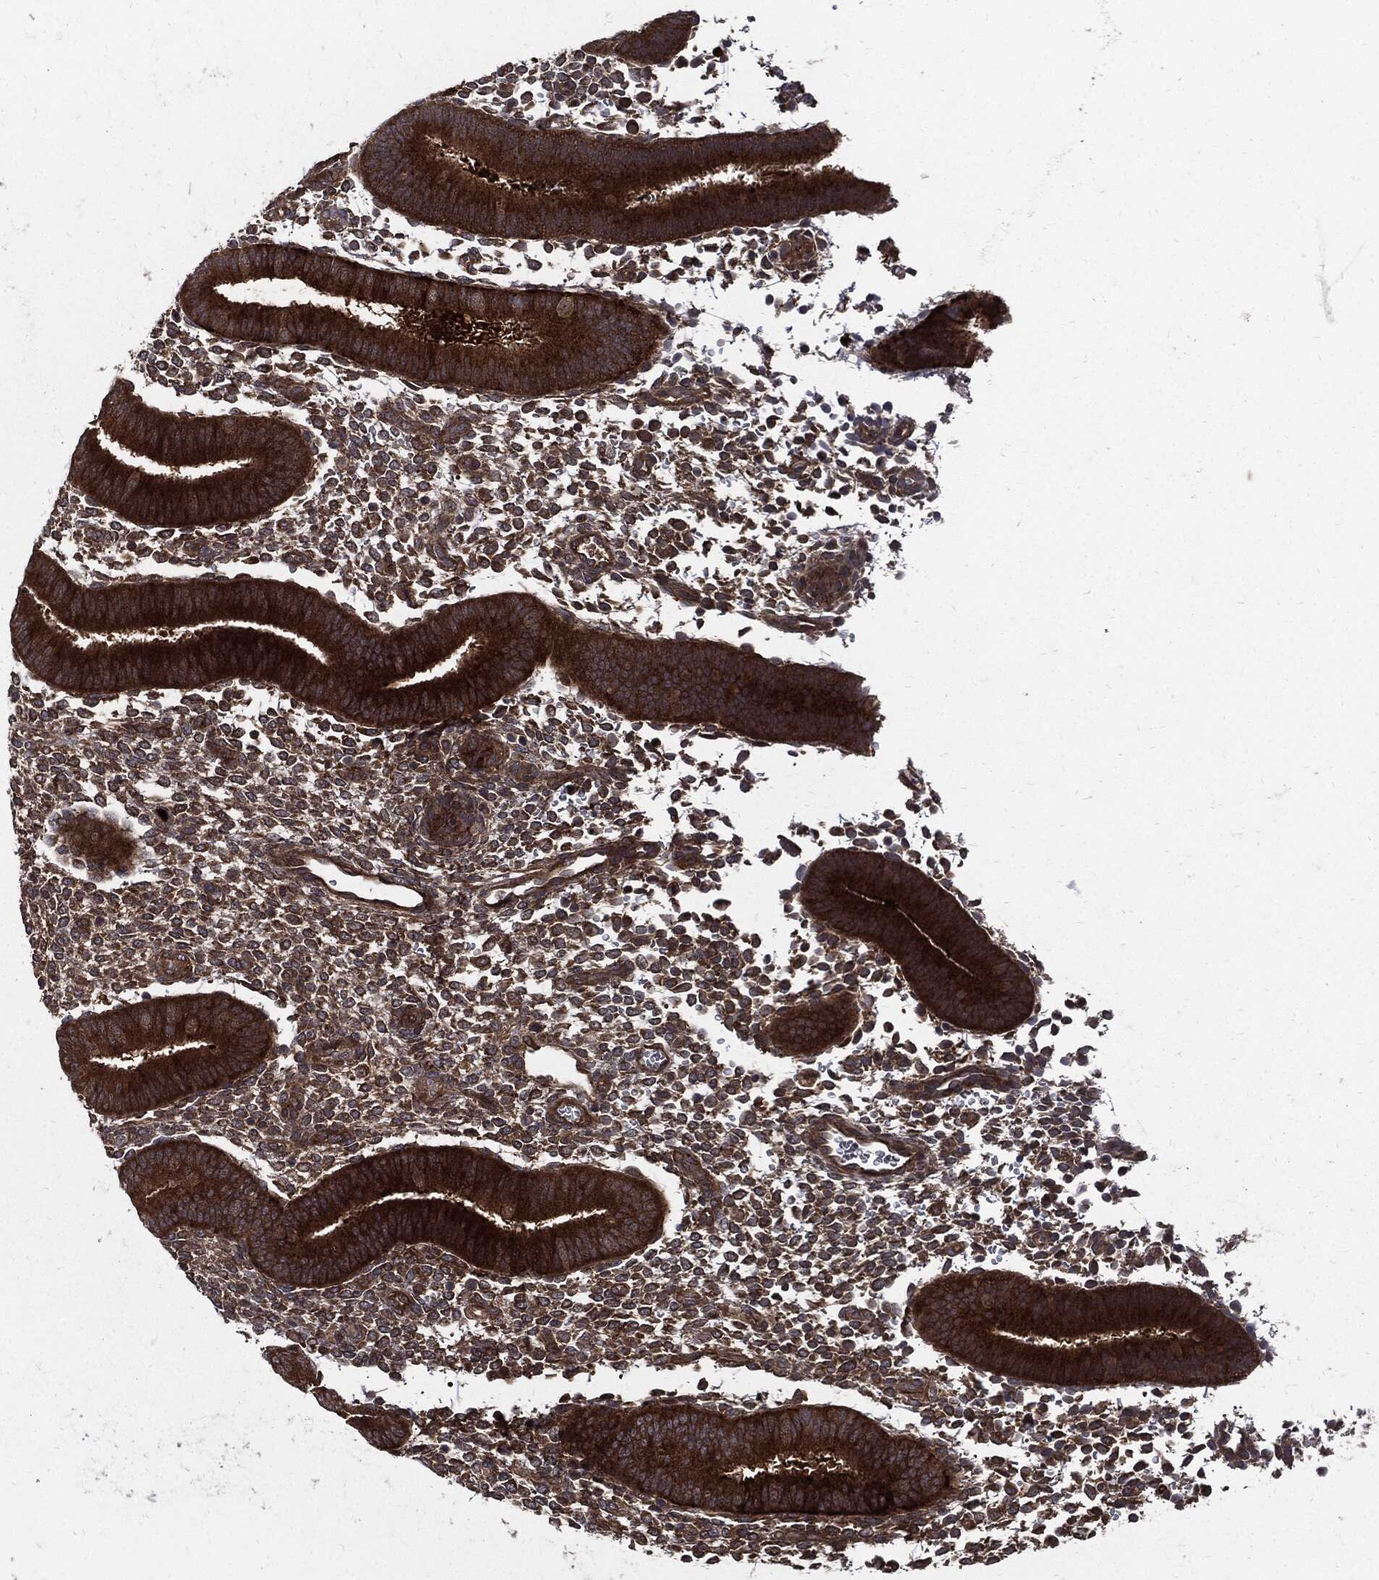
{"staining": {"intensity": "moderate", "quantity": "25%-75%", "location": "cytoplasmic/membranous"}, "tissue": "endometrium", "cell_type": "Cells in endometrial stroma", "image_type": "normal", "snomed": [{"axis": "morphology", "description": "Normal tissue, NOS"}, {"axis": "topography", "description": "Endometrium"}], "caption": "Immunohistochemistry (IHC) photomicrograph of unremarkable endometrium stained for a protein (brown), which demonstrates medium levels of moderate cytoplasmic/membranous expression in about 25%-75% of cells in endometrial stroma.", "gene": "CLU", "patient": {"sex": "female", "age": 39}}